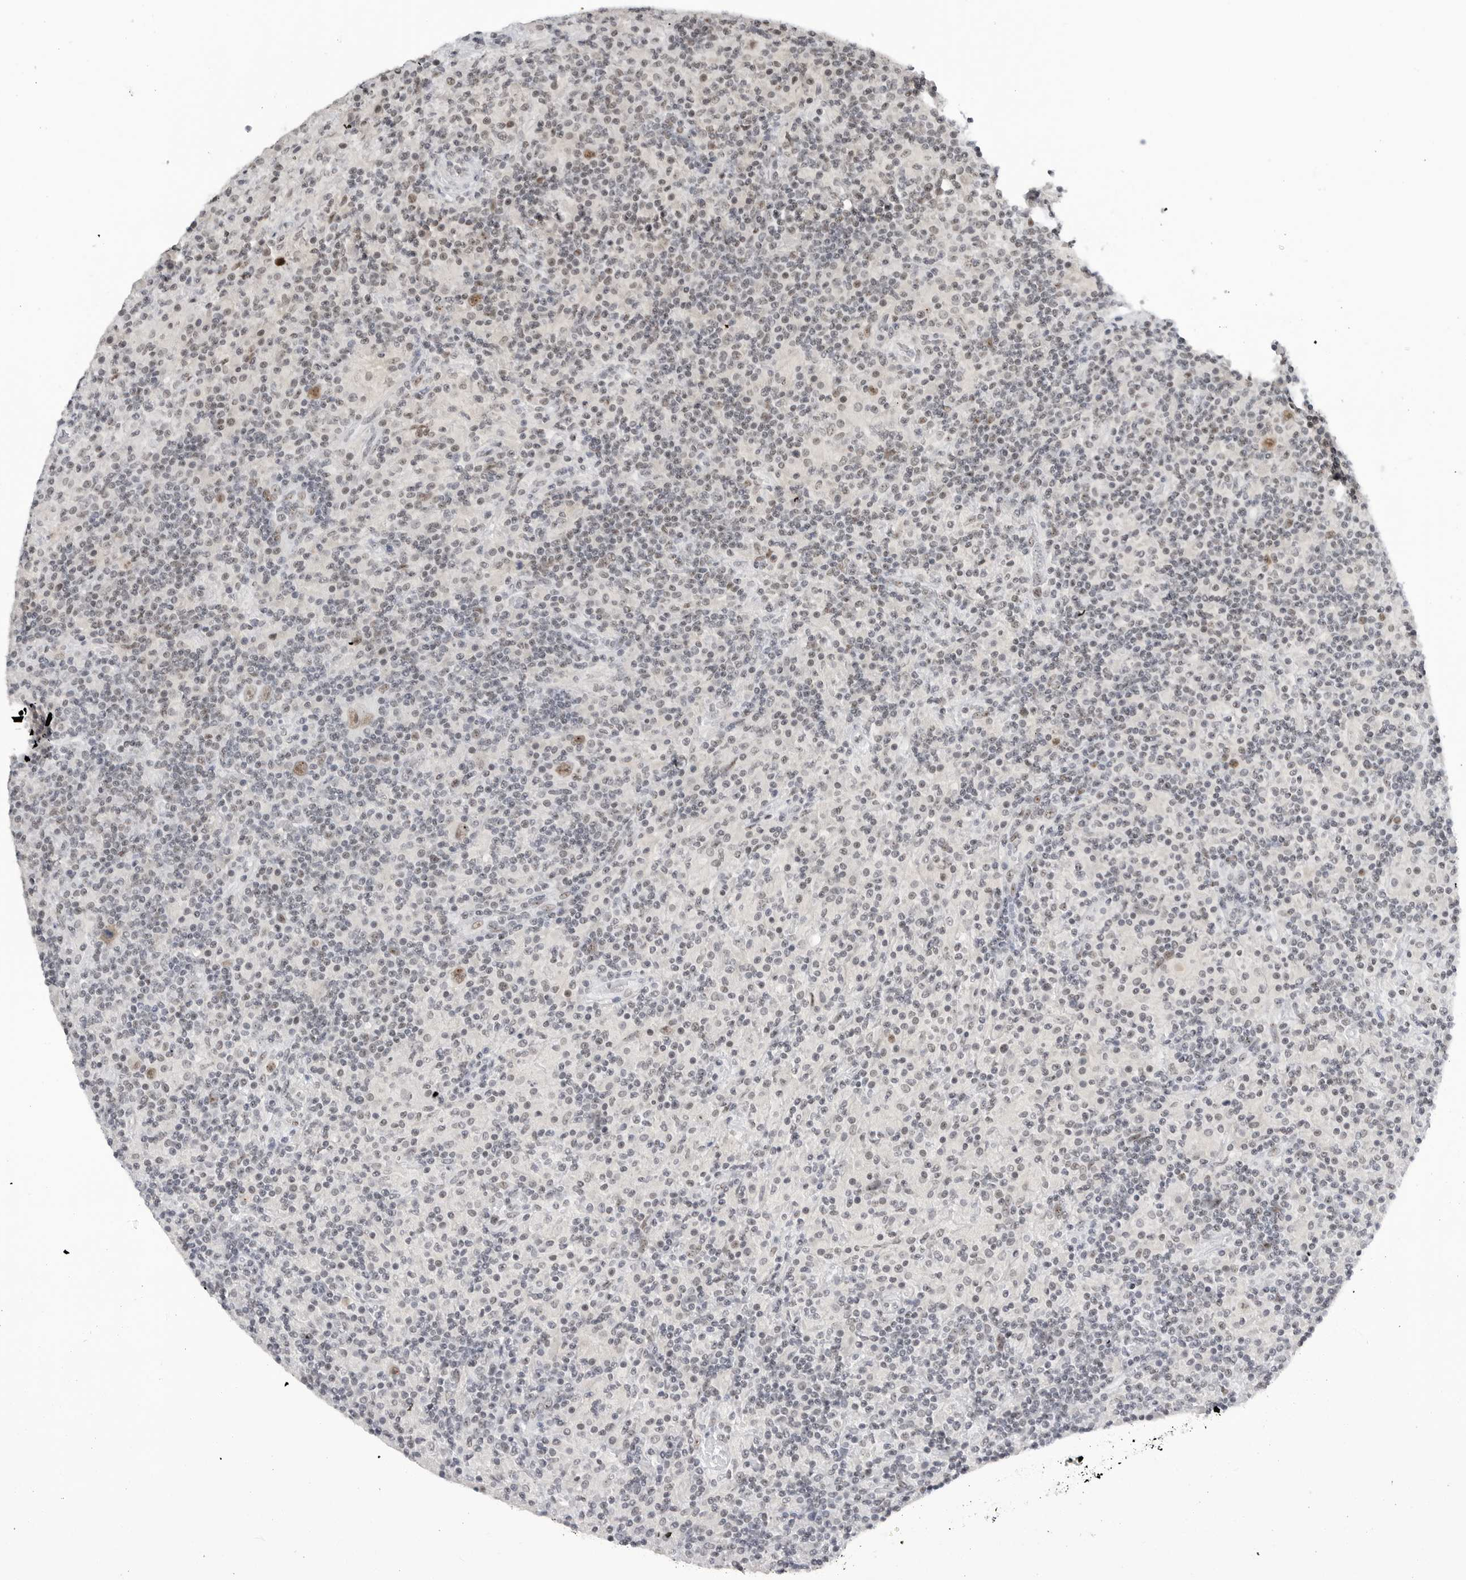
{"staining": {"intensity": "moderate", "quantity": ">75%", "location": "nuclear"}, "tissue": "lymphoma", "cell_type": "Tumor cells", "image_type": "cancer", "snomed": [{"axis": "morphology", "description": "Hodgkin's disease, NOS"}, {"axis": "topography", "description": "Lymph node"}], "caption": "Protein analysis of lymphoma tissue exhibits moderate nuclear expression in approximately >75% of tumor cells. The staining was performed using DAB, with brown indicating positive protein expression. Nuclei are stained blue with hematoxylin.", "gene": "WRAP53", "patient": {"sex": "male", "age": 70}}